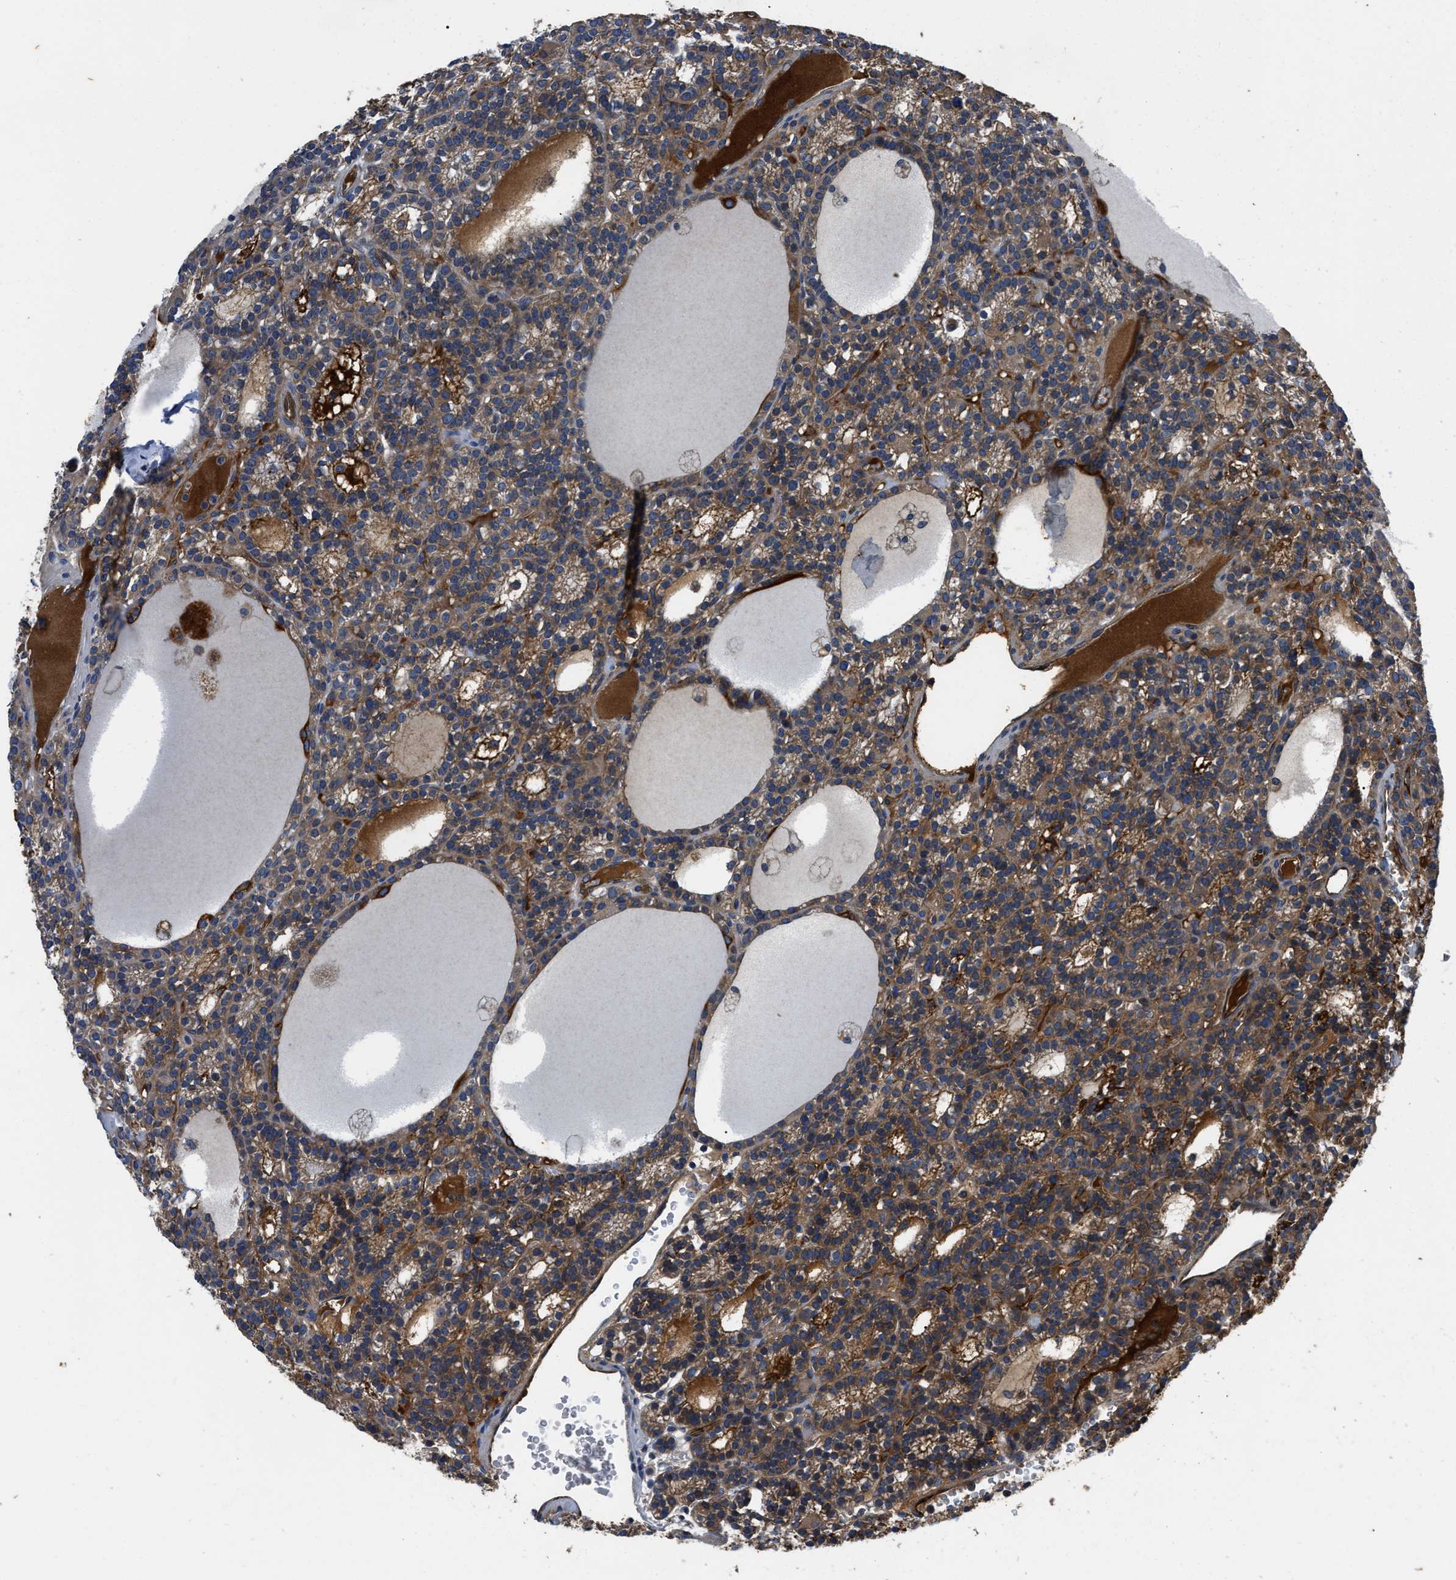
{"staining": {"intensity": "moderate", "quantity": "25%-75%", "location": "cytoplasmic/membranous"}, "tissue": "parathyroid gland", "cell_type": "Glandular cells", "image_type": "normal", "snomed": [{"axis": "morphology", "description": "Normal tissue, NOS"}, {"axis": "morphology", "description": "Adenoma, NOS"}, {"axis": "topography", "description": "Parathyroid gland"}], "caption": "High-power microscopy captured an immunohistochemistry (IHC) image of normal parathyroid gland, revealing moderate cytoplasmic/membranous expression in approximately 25%-75% of glandular cells. (Brightfield microscopy of DAB IHC at high magnification).", "gene": "ERC1", "patient": {"sex": "female", "age": 58}}